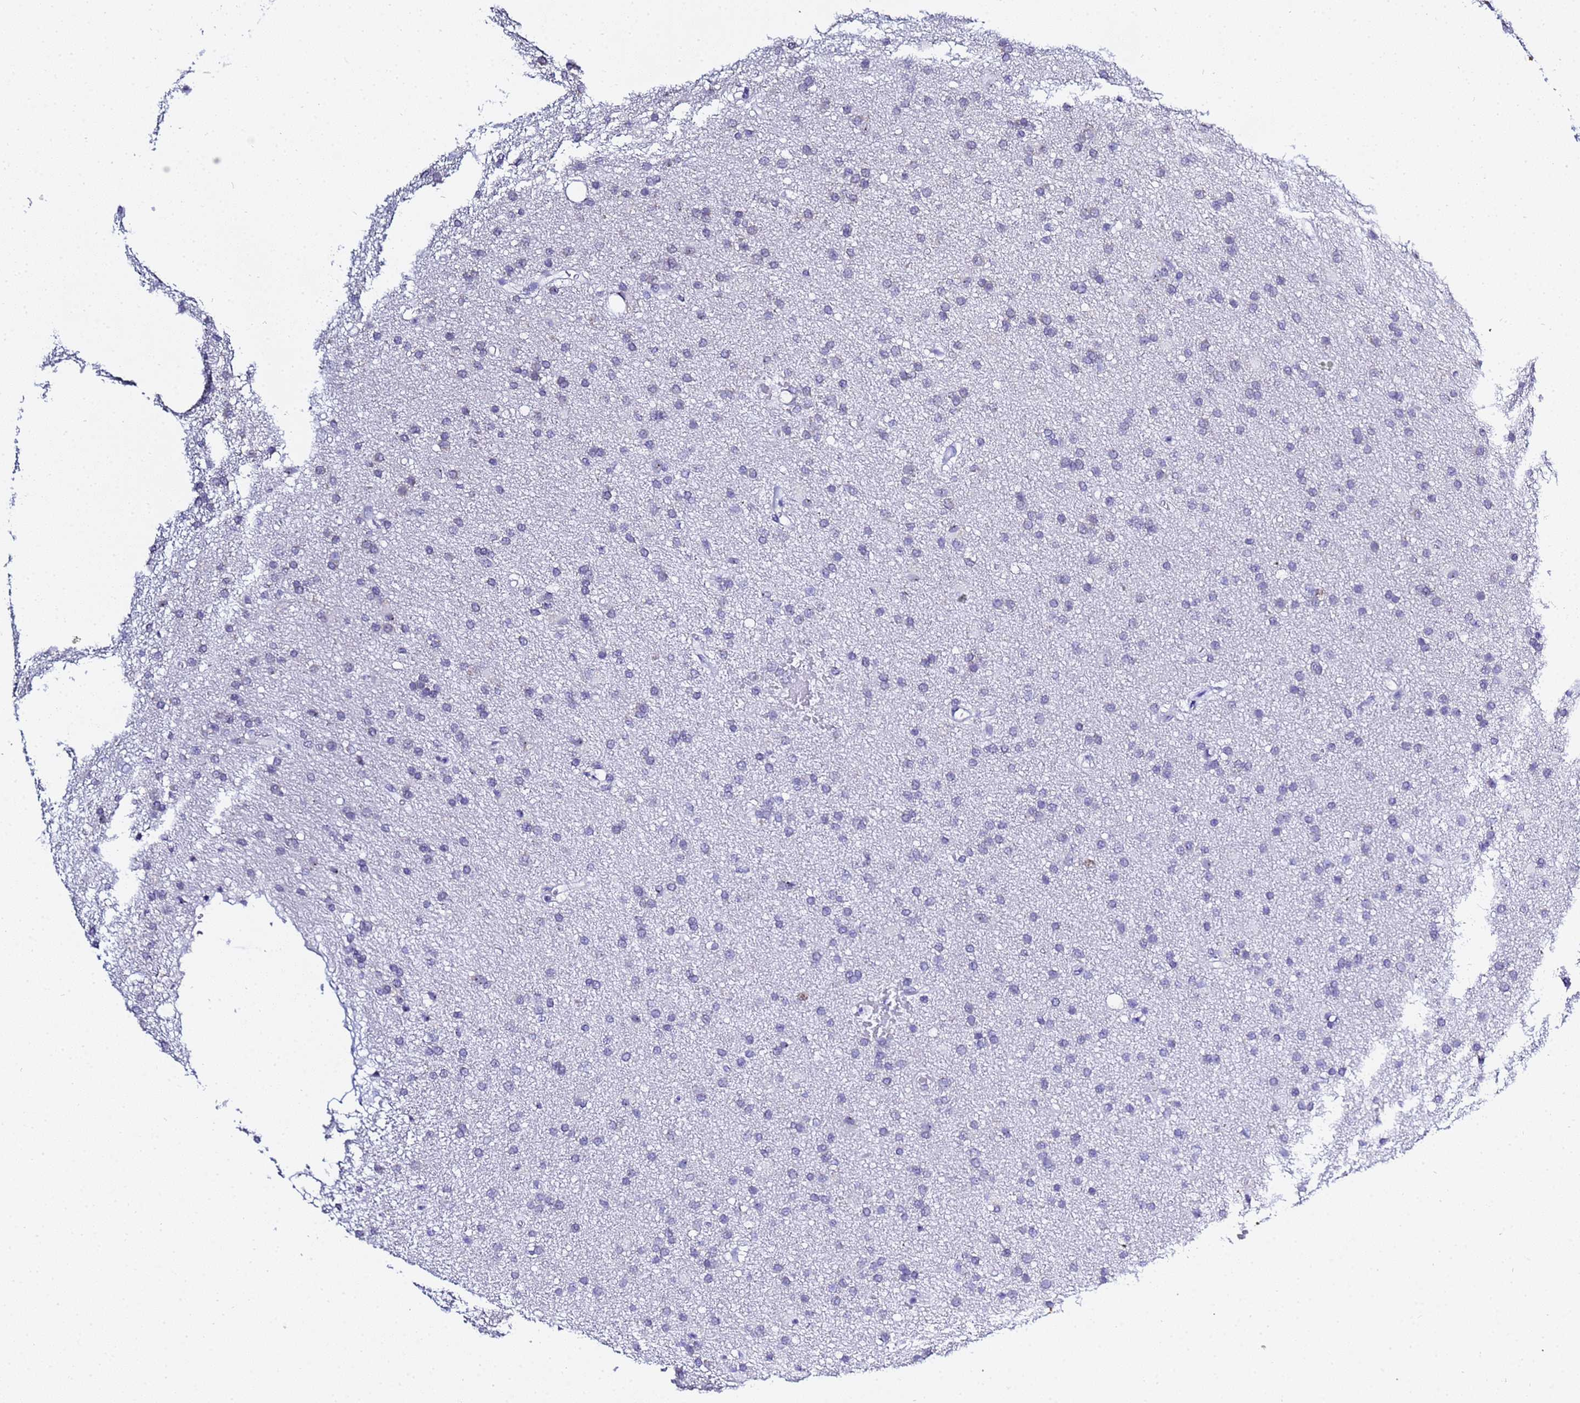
{"staining": {"intensity": "negative", "quantity": "none", "location": "none"}, "tissue": "glioma", "cell_type": "Tumor cells", "image_type": "cancer", "snomed": [{"axis": "morphology", "description": "Glioma, malignant, High grade"}, {"axis": "topography", "description": "Brain"}], "caption": "Tumor cells show no significant protein positivity in malignant glioma (high-grade). (DAB immunohistochemistry, high magnification).", "gene": "ACTL6B", "patient": {"sex": "male", "age": 77}}